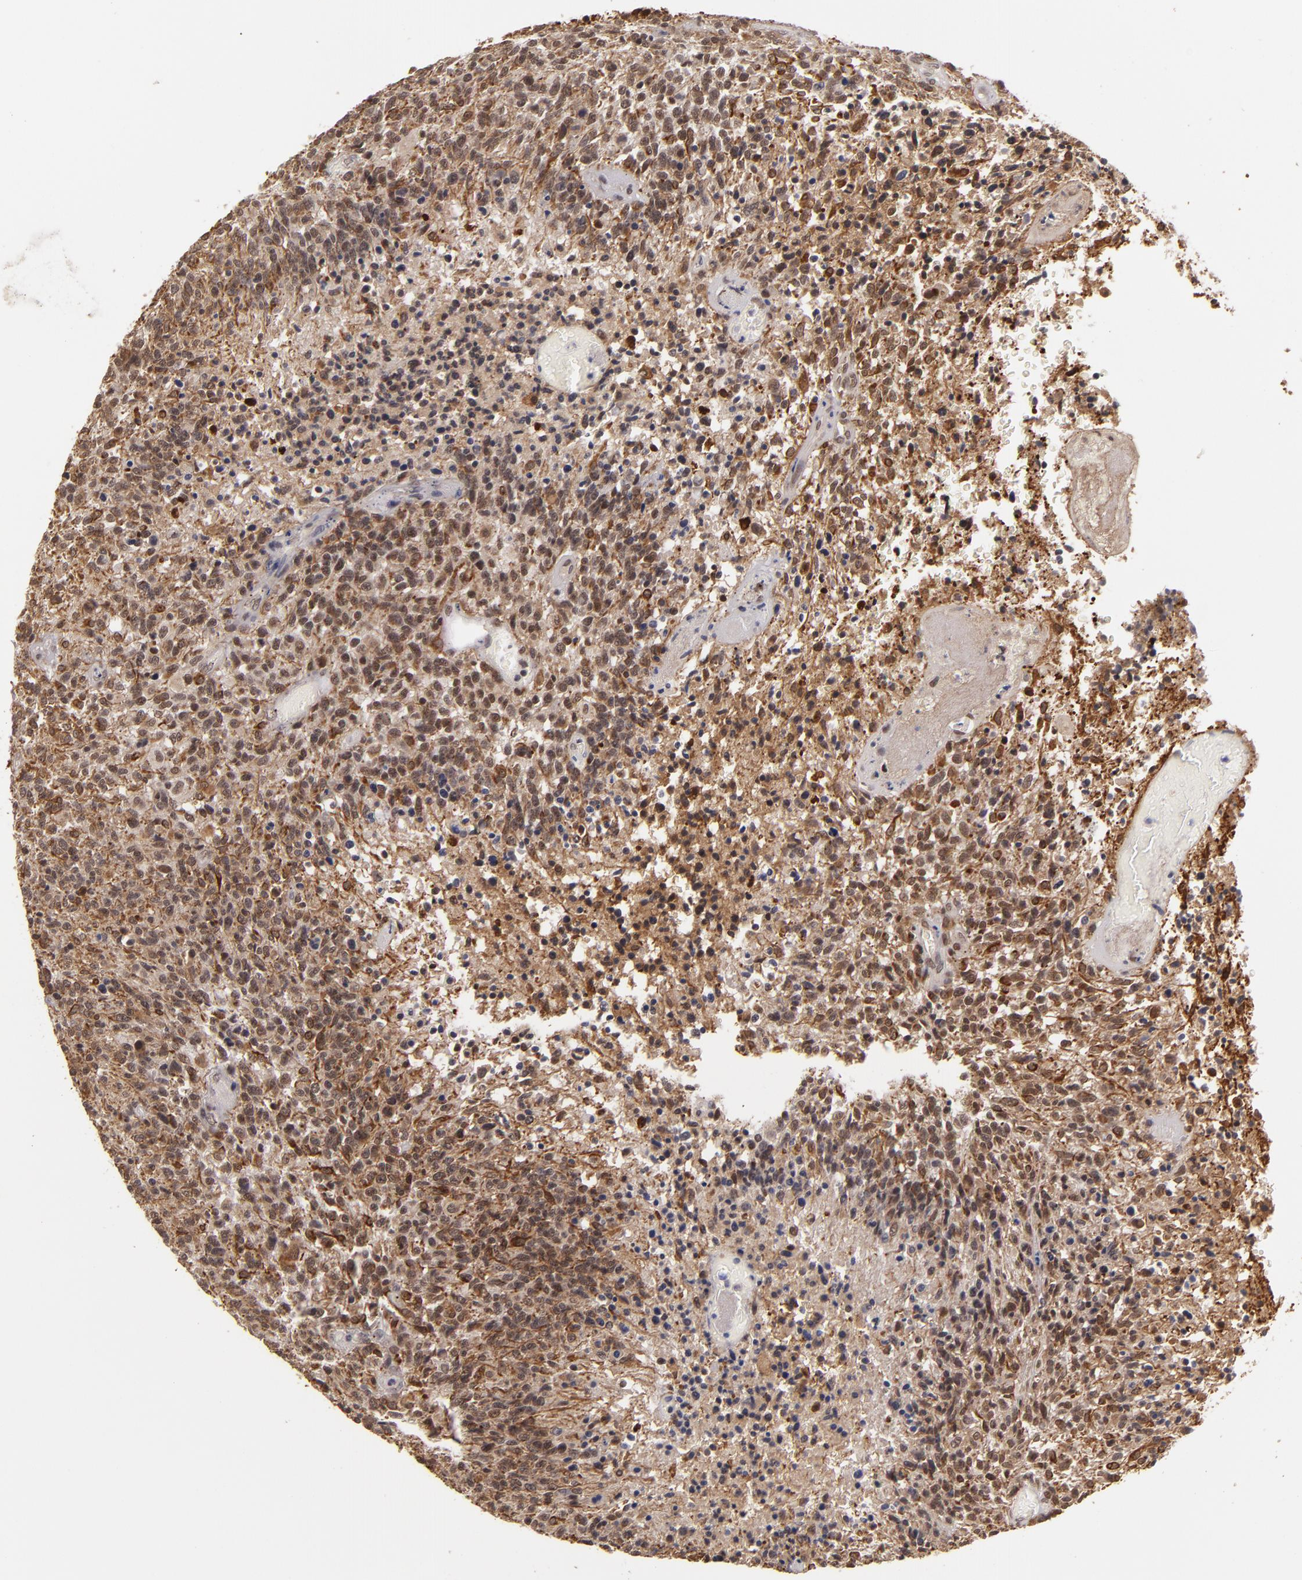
{"staining": {"intensity": "moderate", "quantity": "<25%", "location": "cytoplasmic/membranous,nuclear"}, "tissue": "glioma", "cell_type": "Tumor cells", "image_type": "cancer", "snomed": [{"axis": "morphology", "description": "Glioma, malignant, High grade"}, {"axis": "topography", "description": "Brain"}], "caption": "This is a photomicrograph of immunohistochemistry (IHC) staining of glioma, which shows moderate staining in the cytoplasmic/membranous and nuclear of tumor cells.", "gene": "MLLT3", "patient": {"sex": "male", "age": 36}}